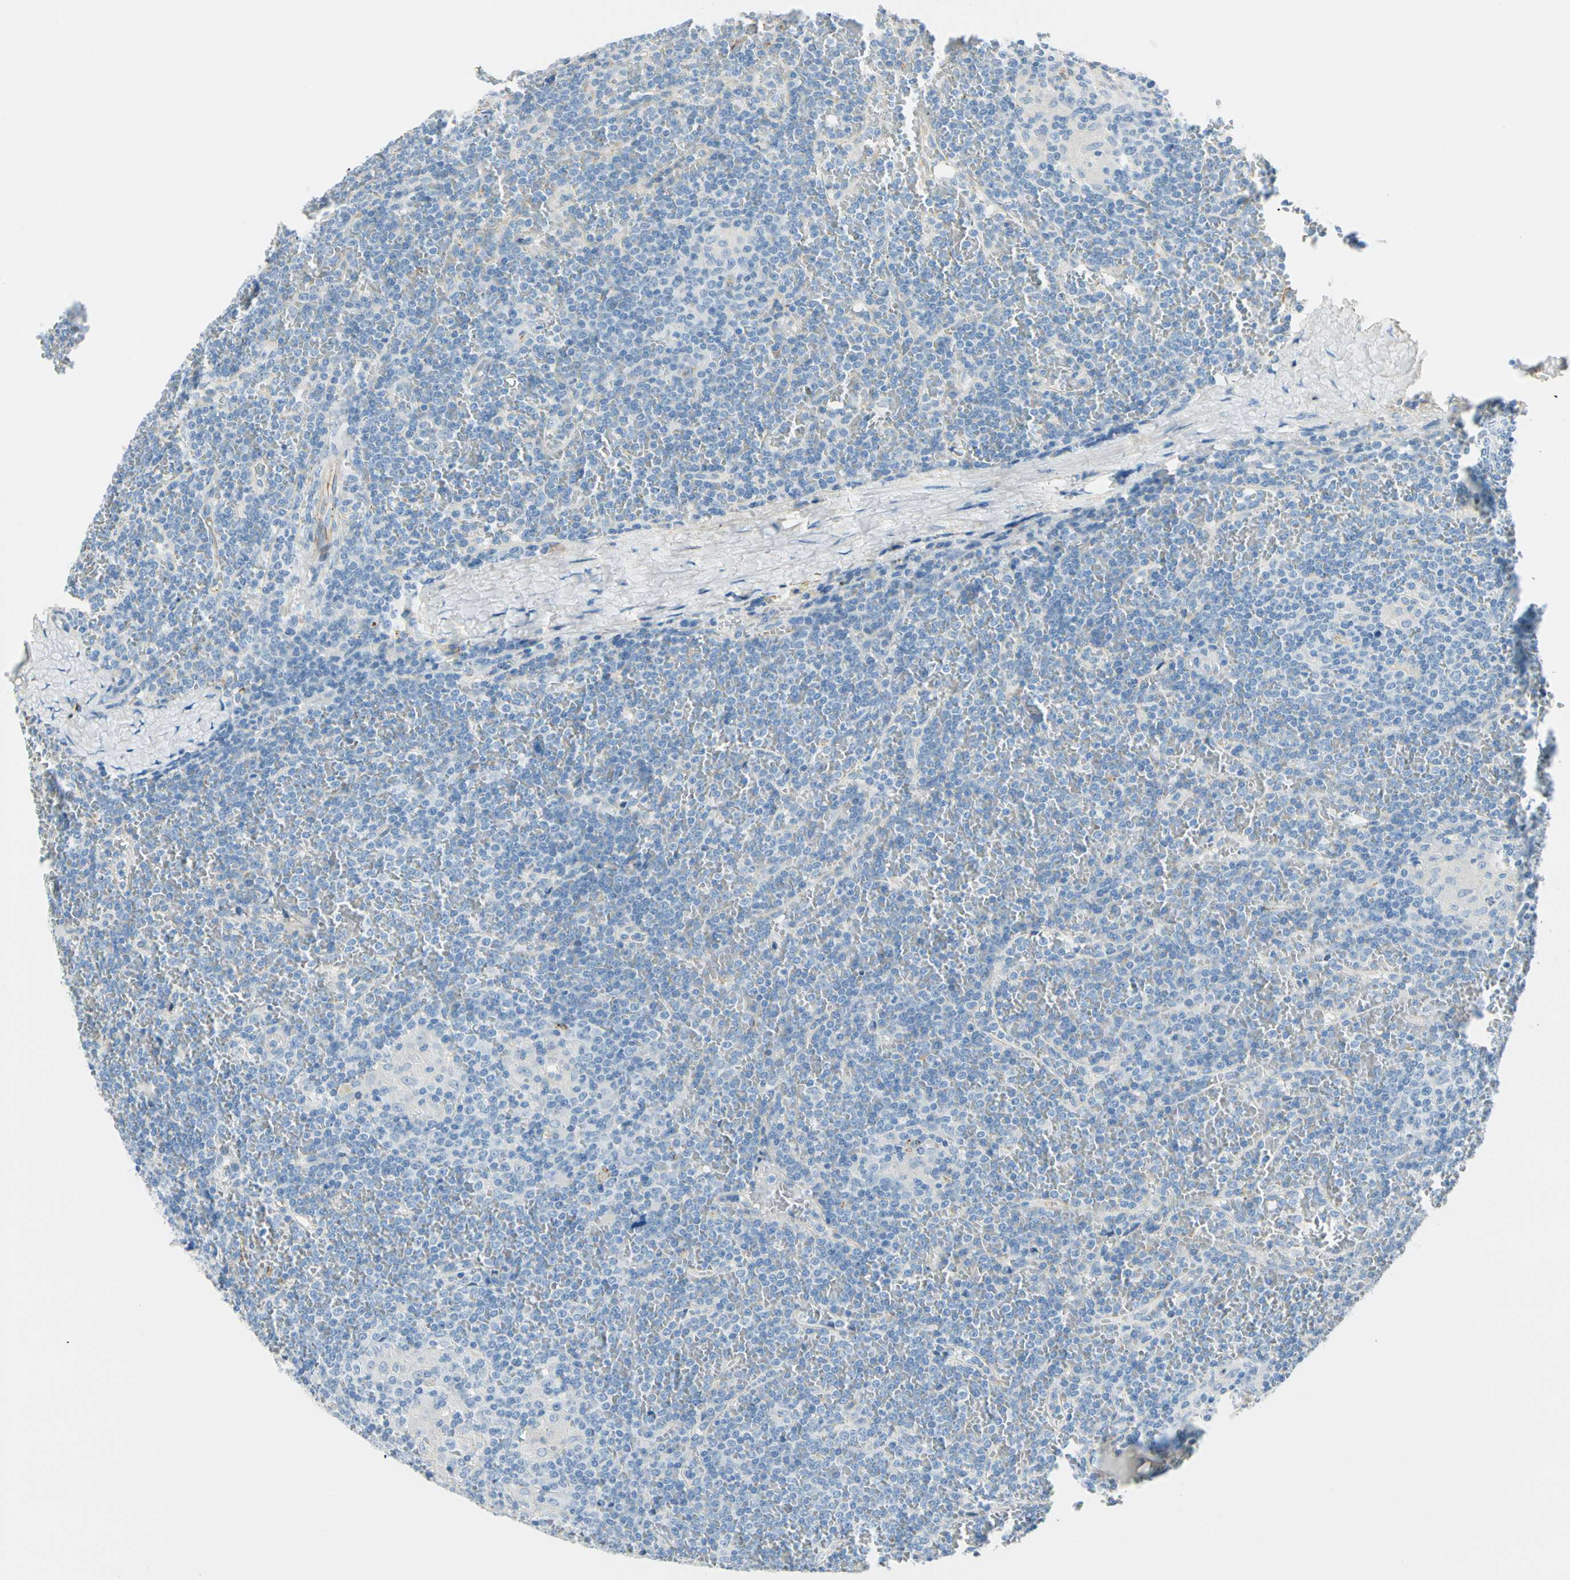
{"staining": {"intensity": "negative", "quantity": "none", "location": "none"}, "tissue": "lymphoma", "cell_type": "Tumor cells", "image_type": "cancer", "snomed": [{"axis": "morphology", "description": "Malignant lymphoma, non-Hodgkin's type, Low grade"}, {"axis": "topography", "description": "Spleen"}], "caption": "A high-resolution image shows IHC staining of lymphoma, which reveals no significant positivity in tumor cells.", "gene": "VPS9D1", "patient": {"sex": "female", "age": 19}}